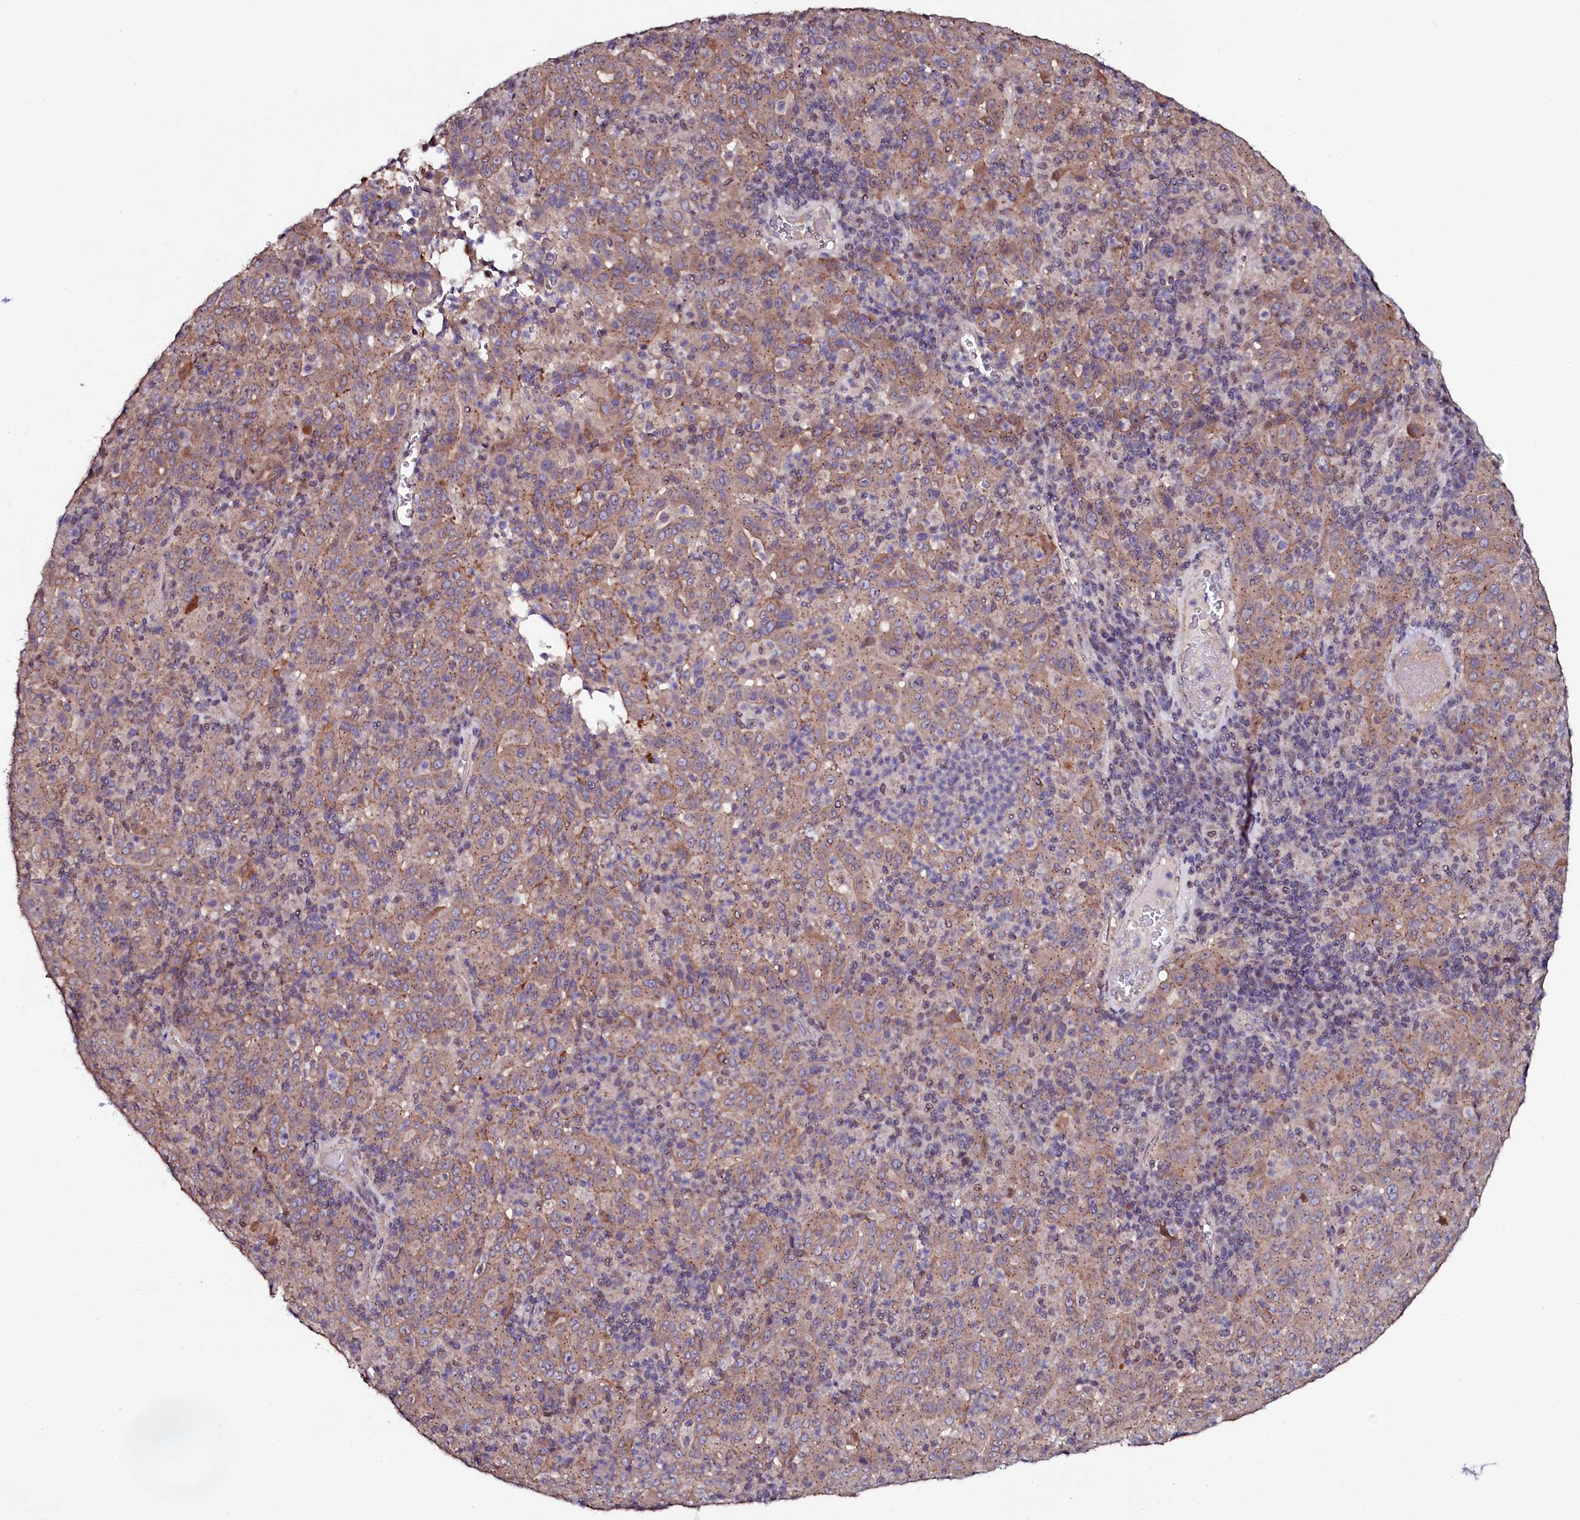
{"staining": {"intensity": "moderate", "quantity": ">75%", "location": "cytoplasmic/membranous"}, "tissue": "pancreatic cancer", "cell_type": "Tumor cells", "image_type": "cancer", "snomed": [{"axis": "morphology", "description": "Adenocarcinoma, NOS"}, {"axis": "topography", "description": "Pancreas"}], "caption": "Brown immunohistochemical staining in pancreatic adenocarcinoma shows moderate cytoplasmic/membranous positivity in approximately >75% of tumor cells.", "gene": "USPL1", "patient": {"sex": "male", "age": 63}}